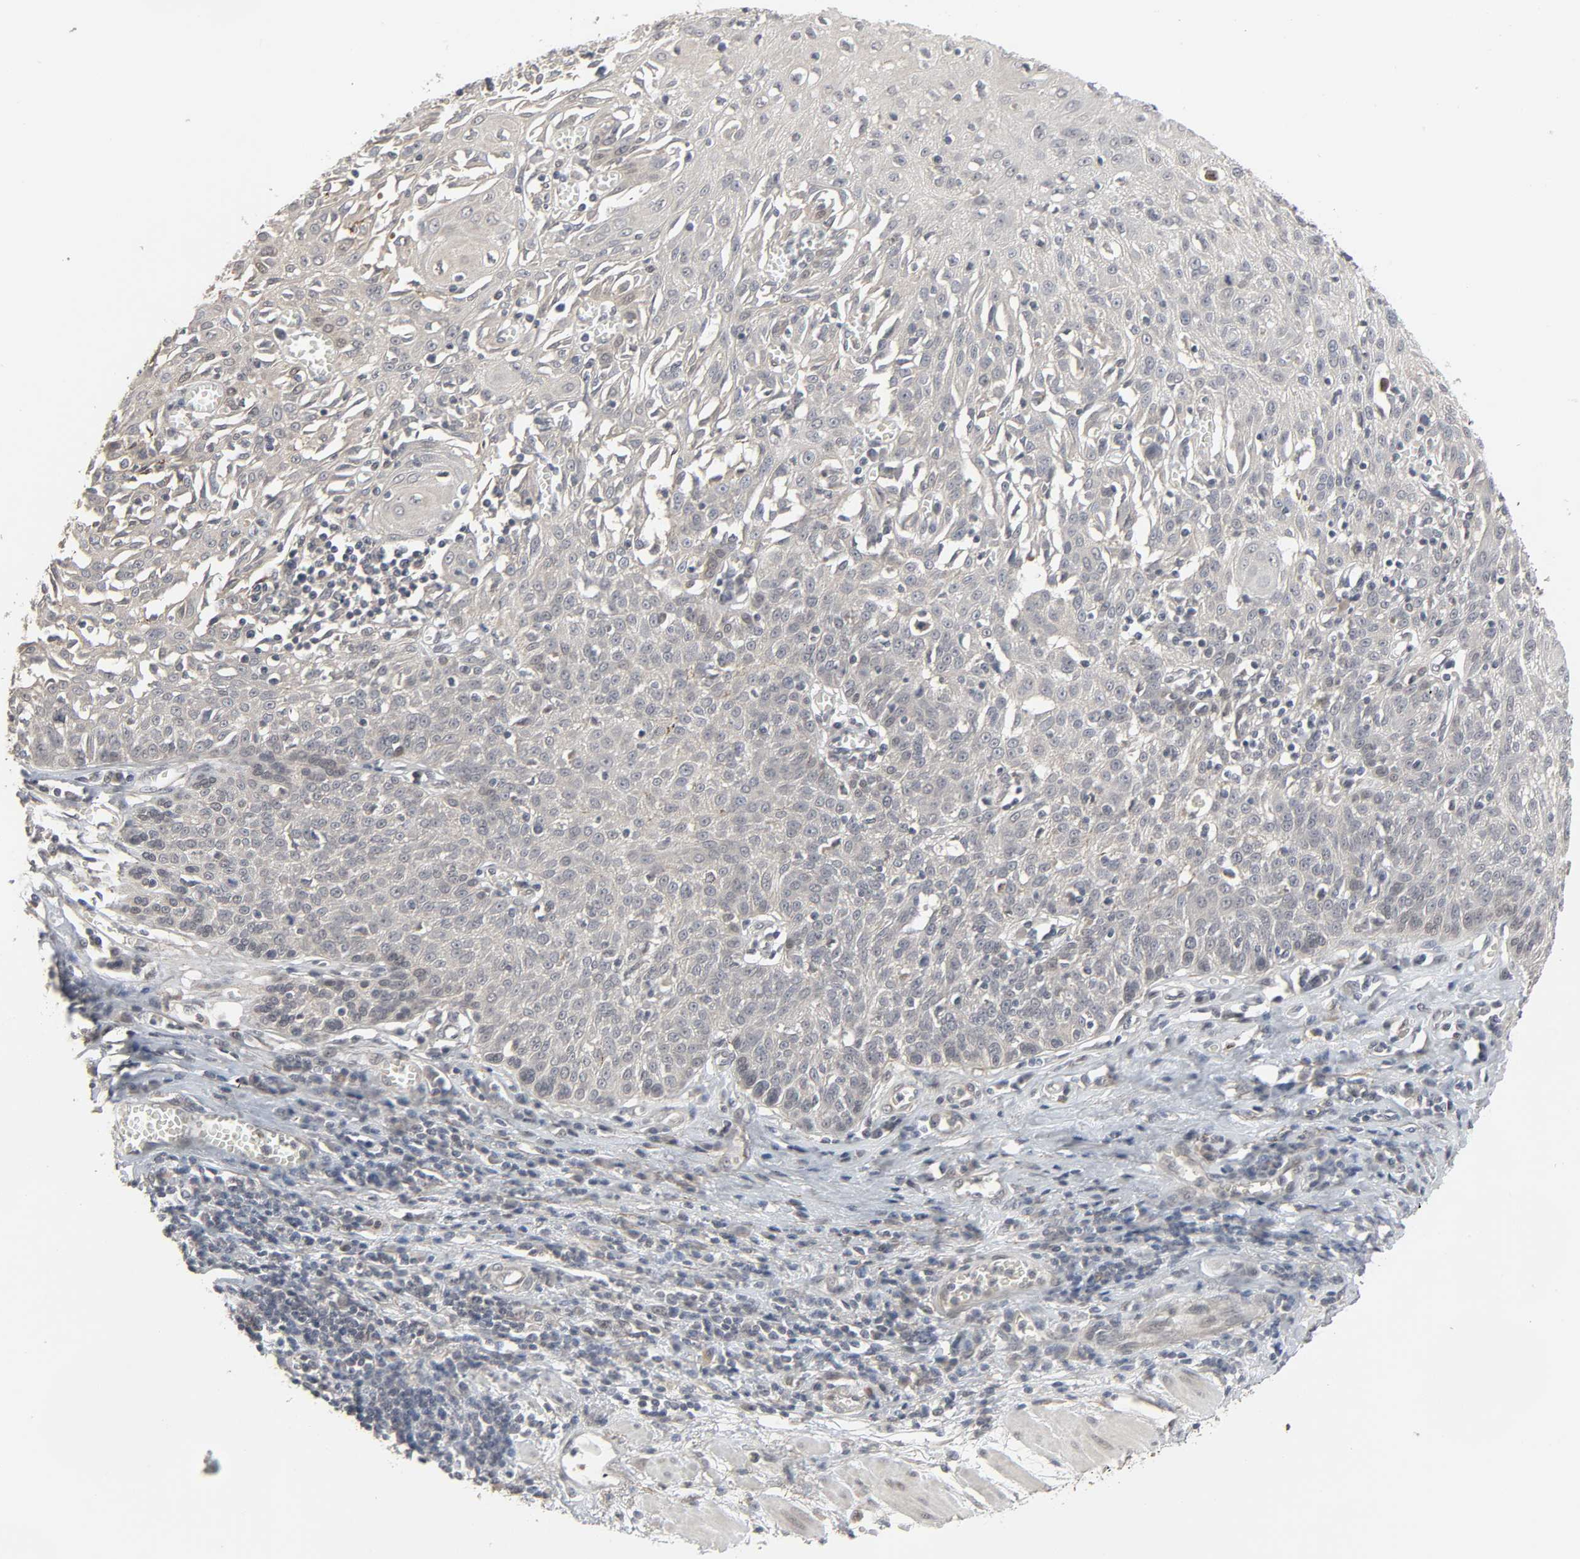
{"staining": {"intensity": "negative", "quantity": "none", "location": "none"}, "tissue": "esophagus", "cell_type": "Squamous epithelial cells", "image_type": "normal", "snomed": [{"axis": "morphology", "description": "Normal tissue, NOS"}, {"axis": "morphology", "description": "Squamous cell carcinoma, NOS"}, {"axis": "topography", "description": "Esophagus"}], "caption": "DAB immunohistochemical staining of unremarkable human esophagus exhibits no significant staining in squamous epithelial cells. Nuclei are stained in blue.", "gene": "ZNF222", "patient": {"sex": "male", "age": 65}}